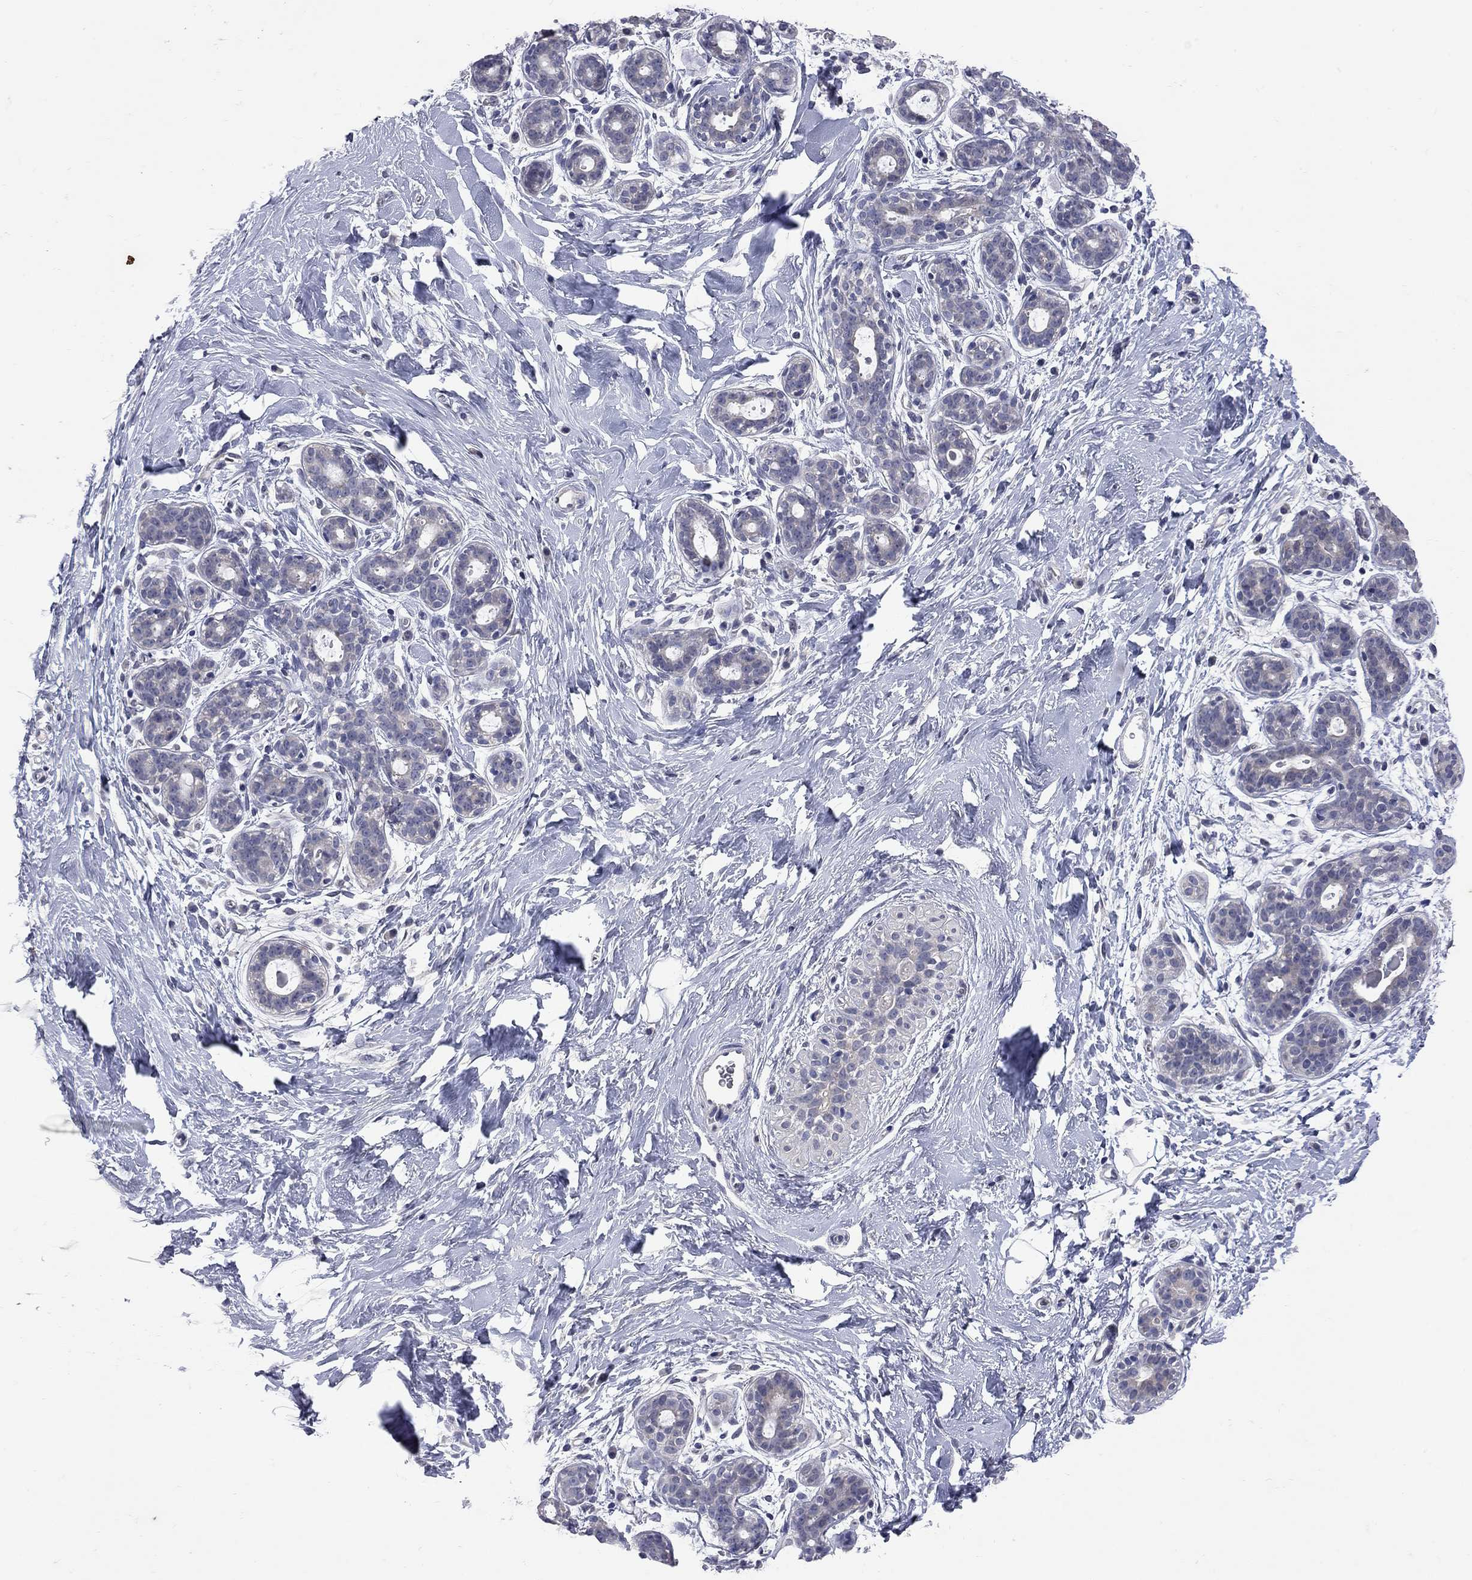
{"staining": {"intensity": "negative", "quantity": "none", "location": "none"}, "tissue": "breast", "cell_type": "Adipocytes", "image_type": "normal", "snomed": [{"axis": "morphology", "description": "Normal tissue, NOS"}, {"axis": "topography", "description": "Breast"}], "caption": "Human breast stained for a protein using immunohistochemistry demonstrates no expression in adipocytes.", "gene": "NOS2", "patient": {"sex": "female", "age": 43}}